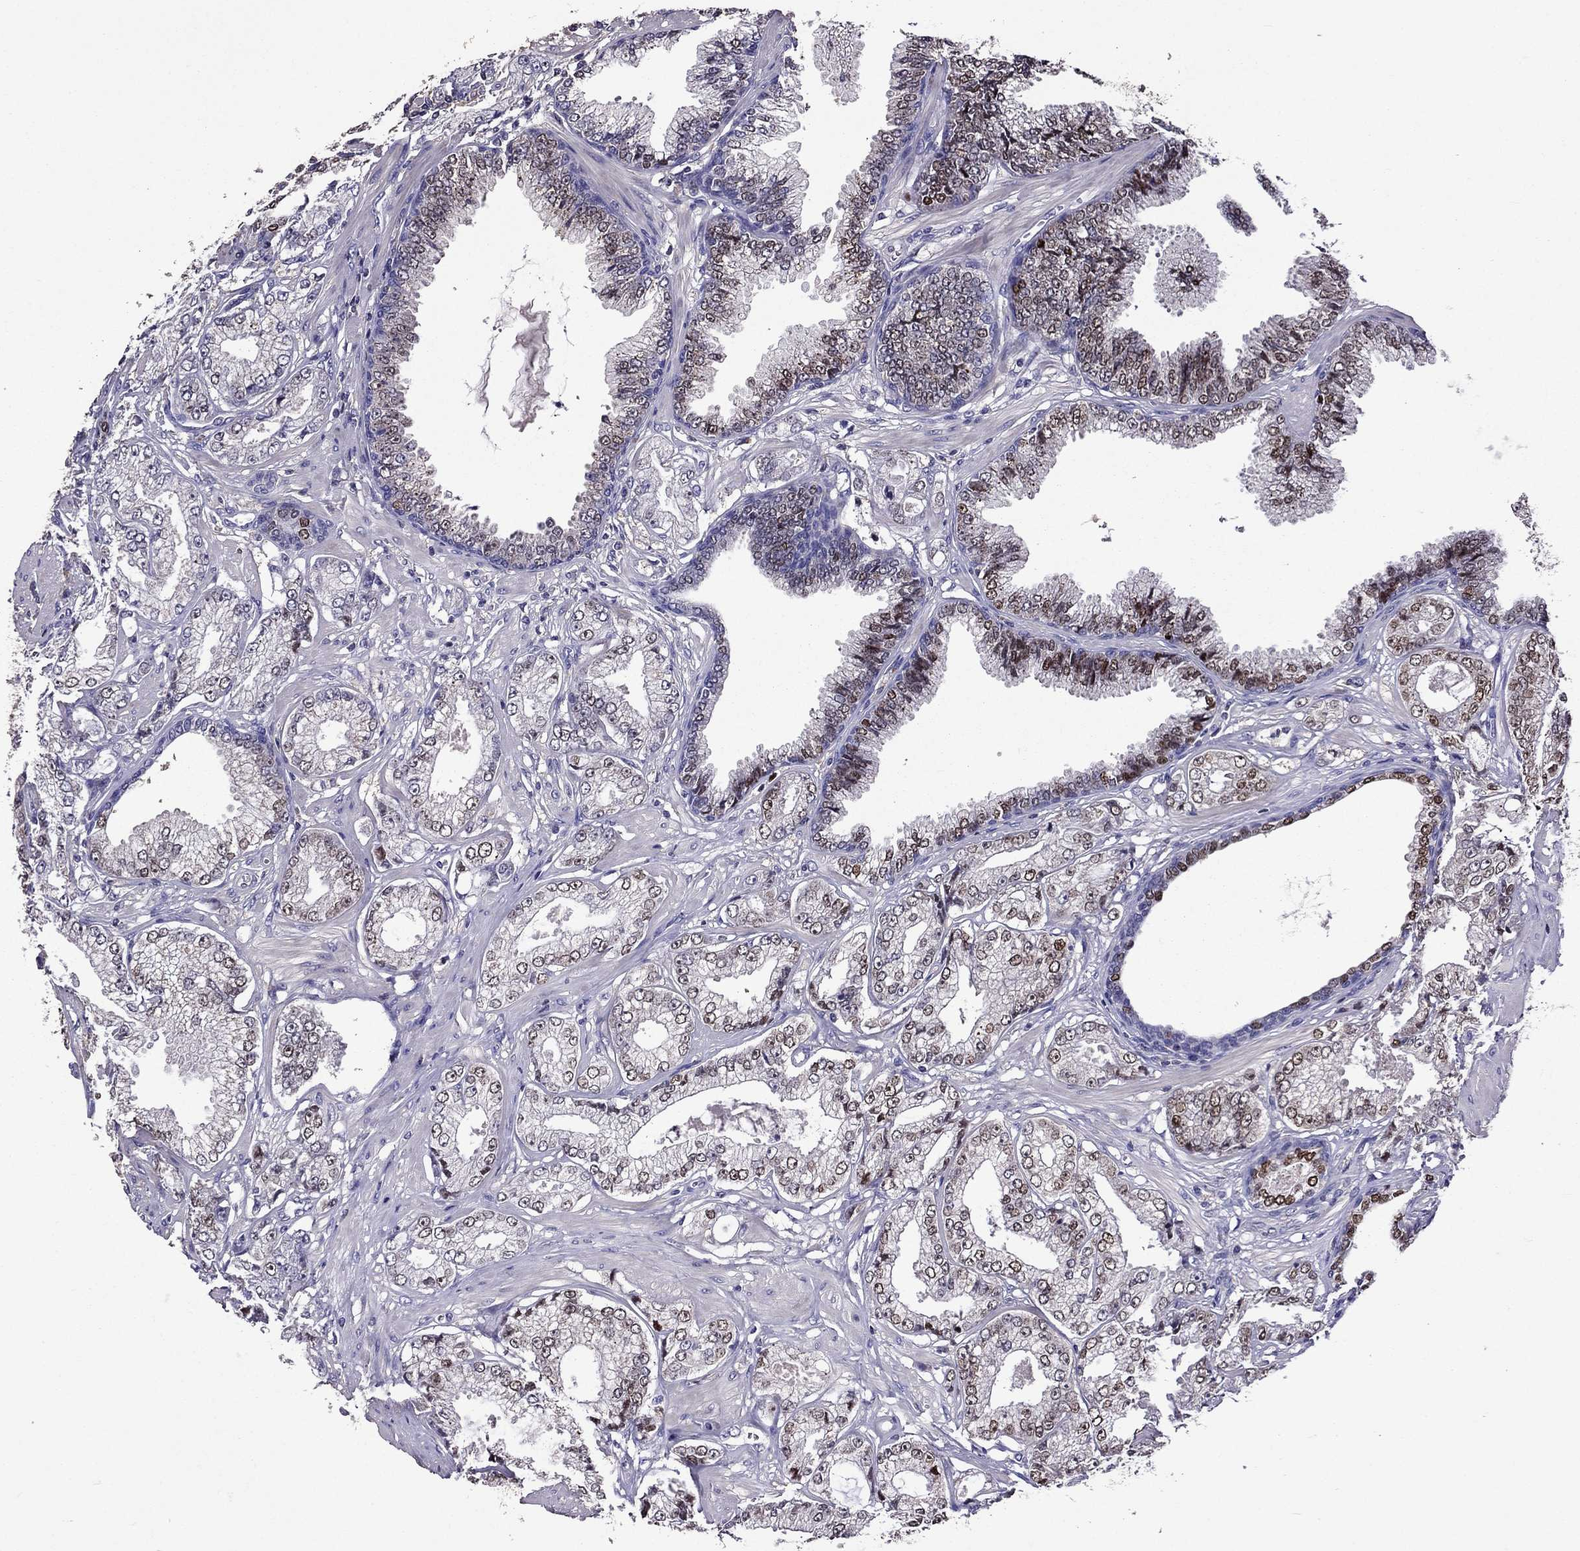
{"staining": {"intensity": "moderate", "quantity": "<25%", "location": "nuclear"}, "tissue": "prostate cancer", "cell_type": "Tumor cells", "image_type": "cancer", "snomed": [{"axis": "morphology", "description": "Adenocarcinoma, NOS"}, {"axis": "topography", "description": "Prostate"}], "caption": "Tumor cells exhibit low levels of moderate nuclear expression in approximately <25% of cells in prostate cancer.", "gene": "NKX3-1", "patient": {"sex": "male", "age": 64}}